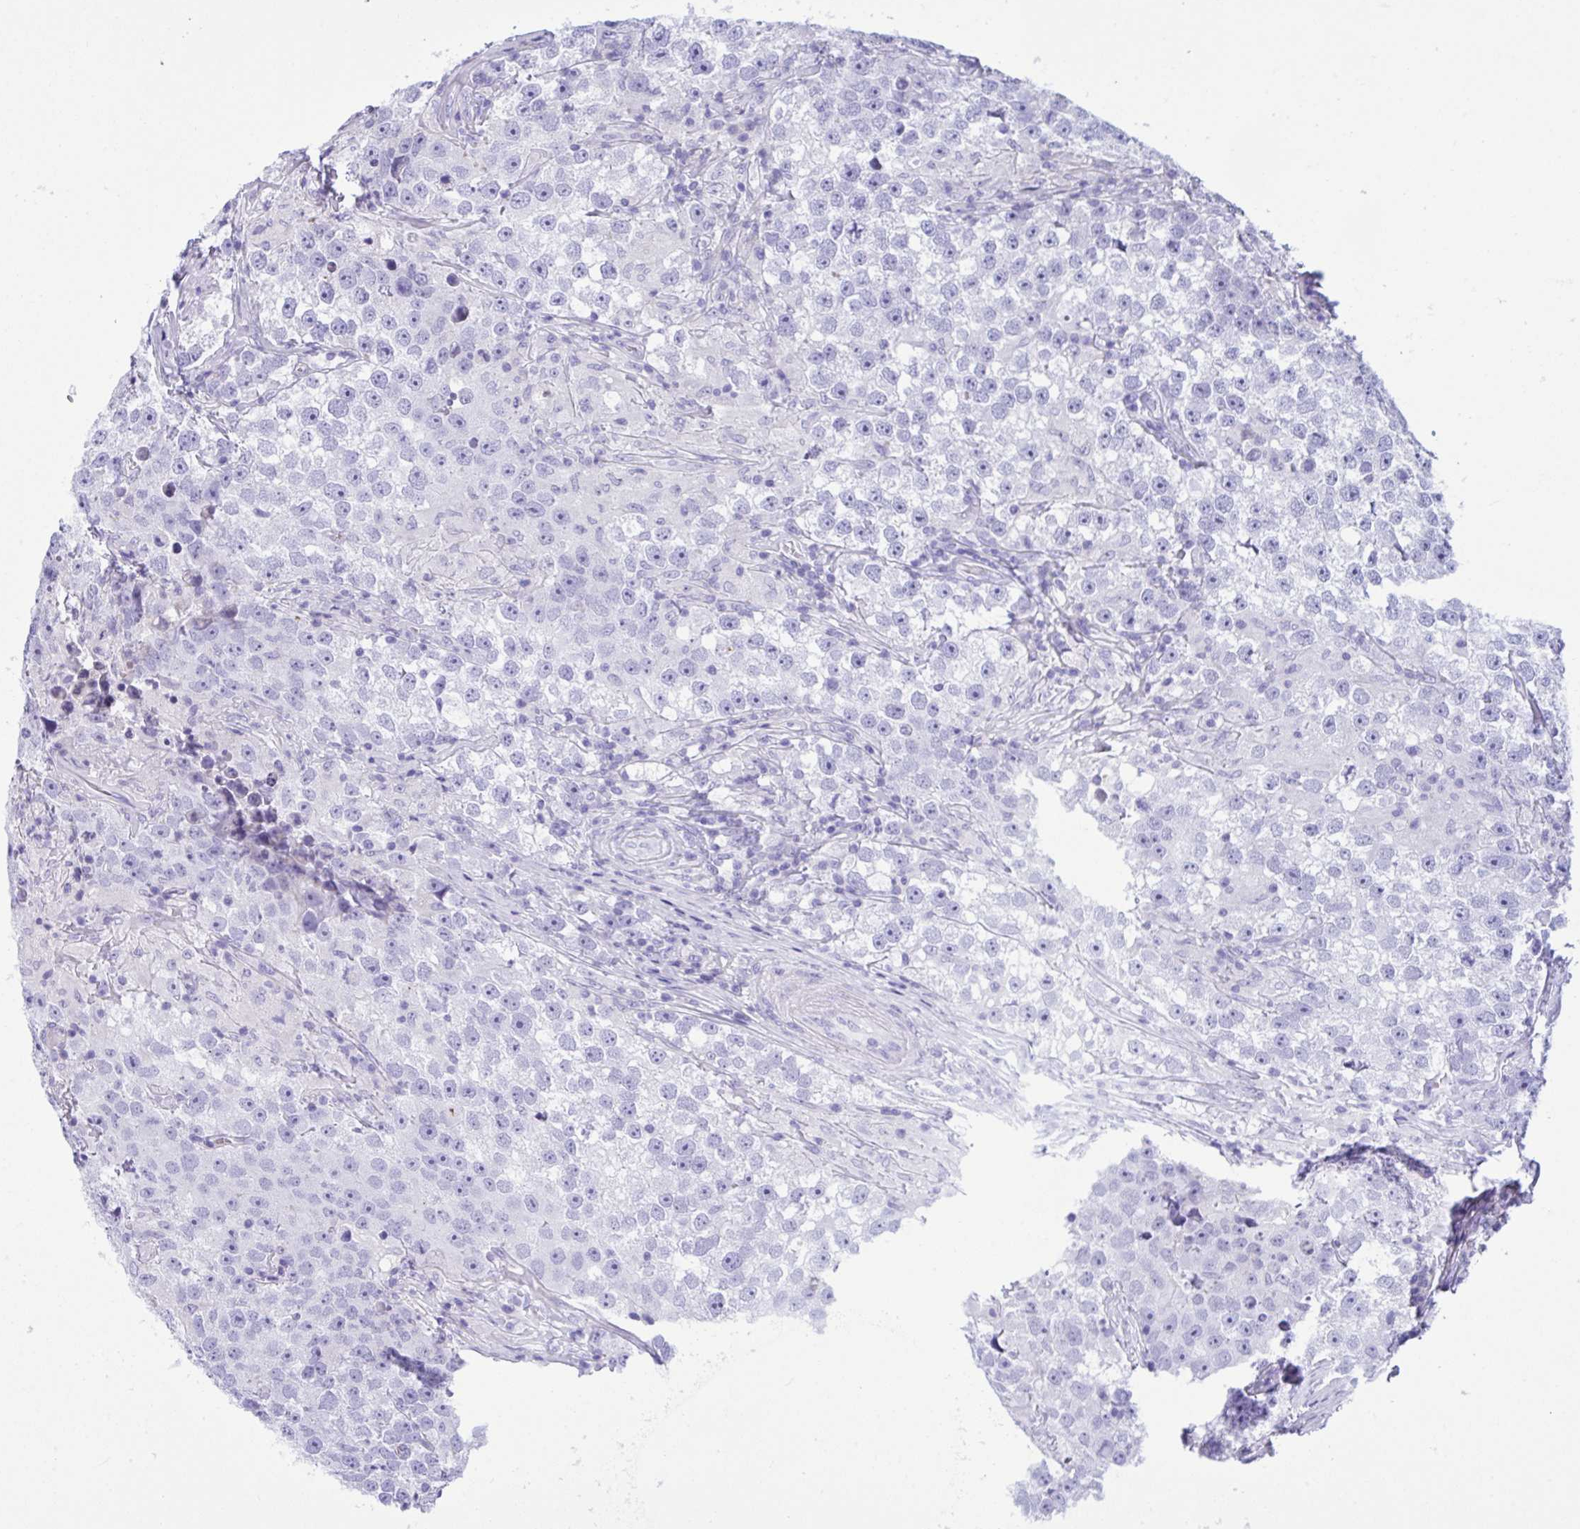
{"staining": {"intensity": "negative", "quantity": "none", "location": "none"}, "tissue": "testis cancer", "cell_type": "Tumor cells", "image_type": "cancer", "snomed": [{"axis": "morphology", "description": "Seminoma, NOS"}, {"axis": "topography", "description": "Testis"}], "caption": "Immunohistochemistry of seminoma (testis) displays no expression in tumor cells.", "gene": "WDR97", "patient": {"sex": "male", "age": 46}}